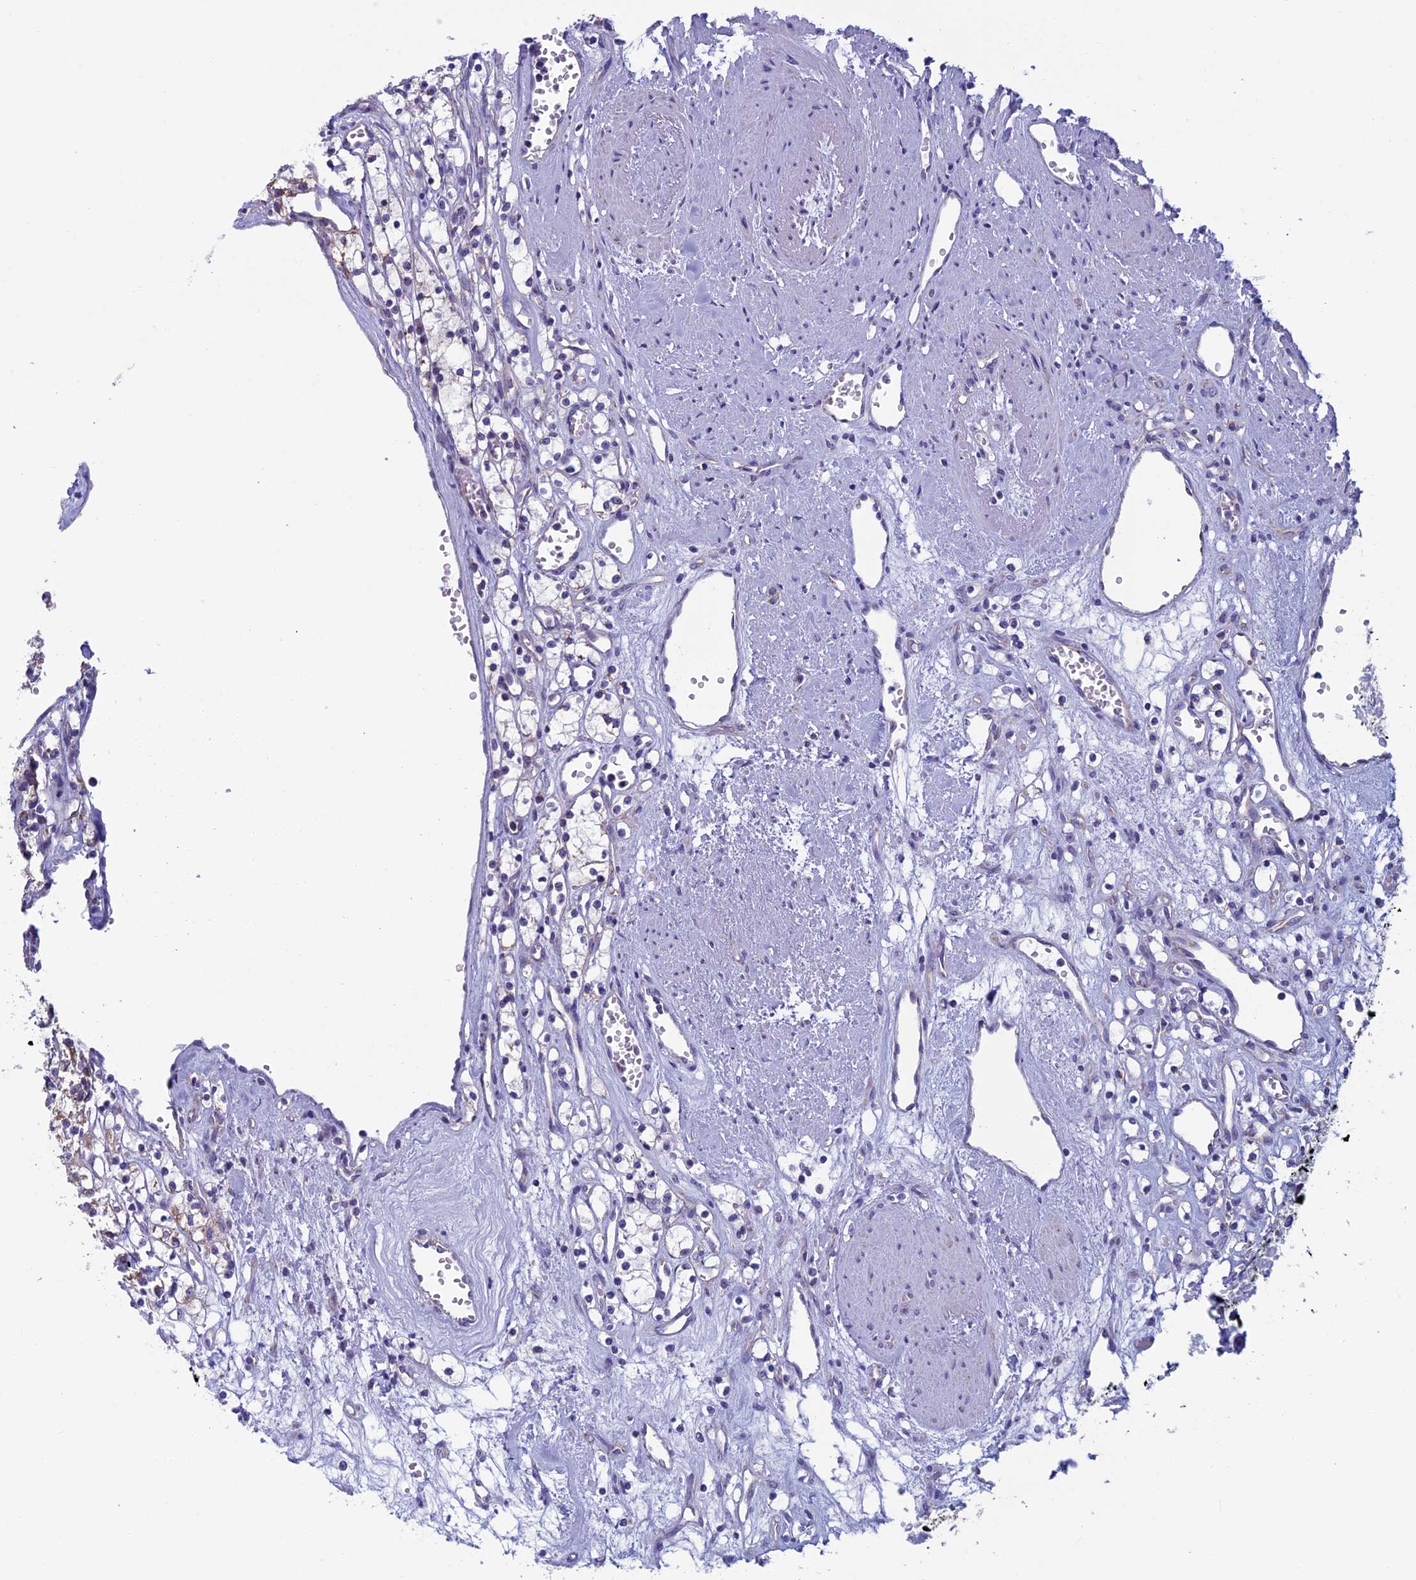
{"staining": {"intensity": "weak", "quantity": "<25%", "location": "cytoplasmic/membranous"}, "tissue": "renal cancer", "cell_type": "Tumor cells", "image_type": "cancer", "snomed": [{"axis": "morphology", "description": "Adenocarcinoma, NOS"}, {"axis": "topography", "description": "Kidney"}], "caption": "This image is of renal cancer (adenocarcinoma) stained with immunohistochemistry to label a protein in brown with the nuclei are counter-stained blue. There is no expression in tumor cells.", "gene": "MFSD12", "patient": {"sex": "female", "age": 59}}